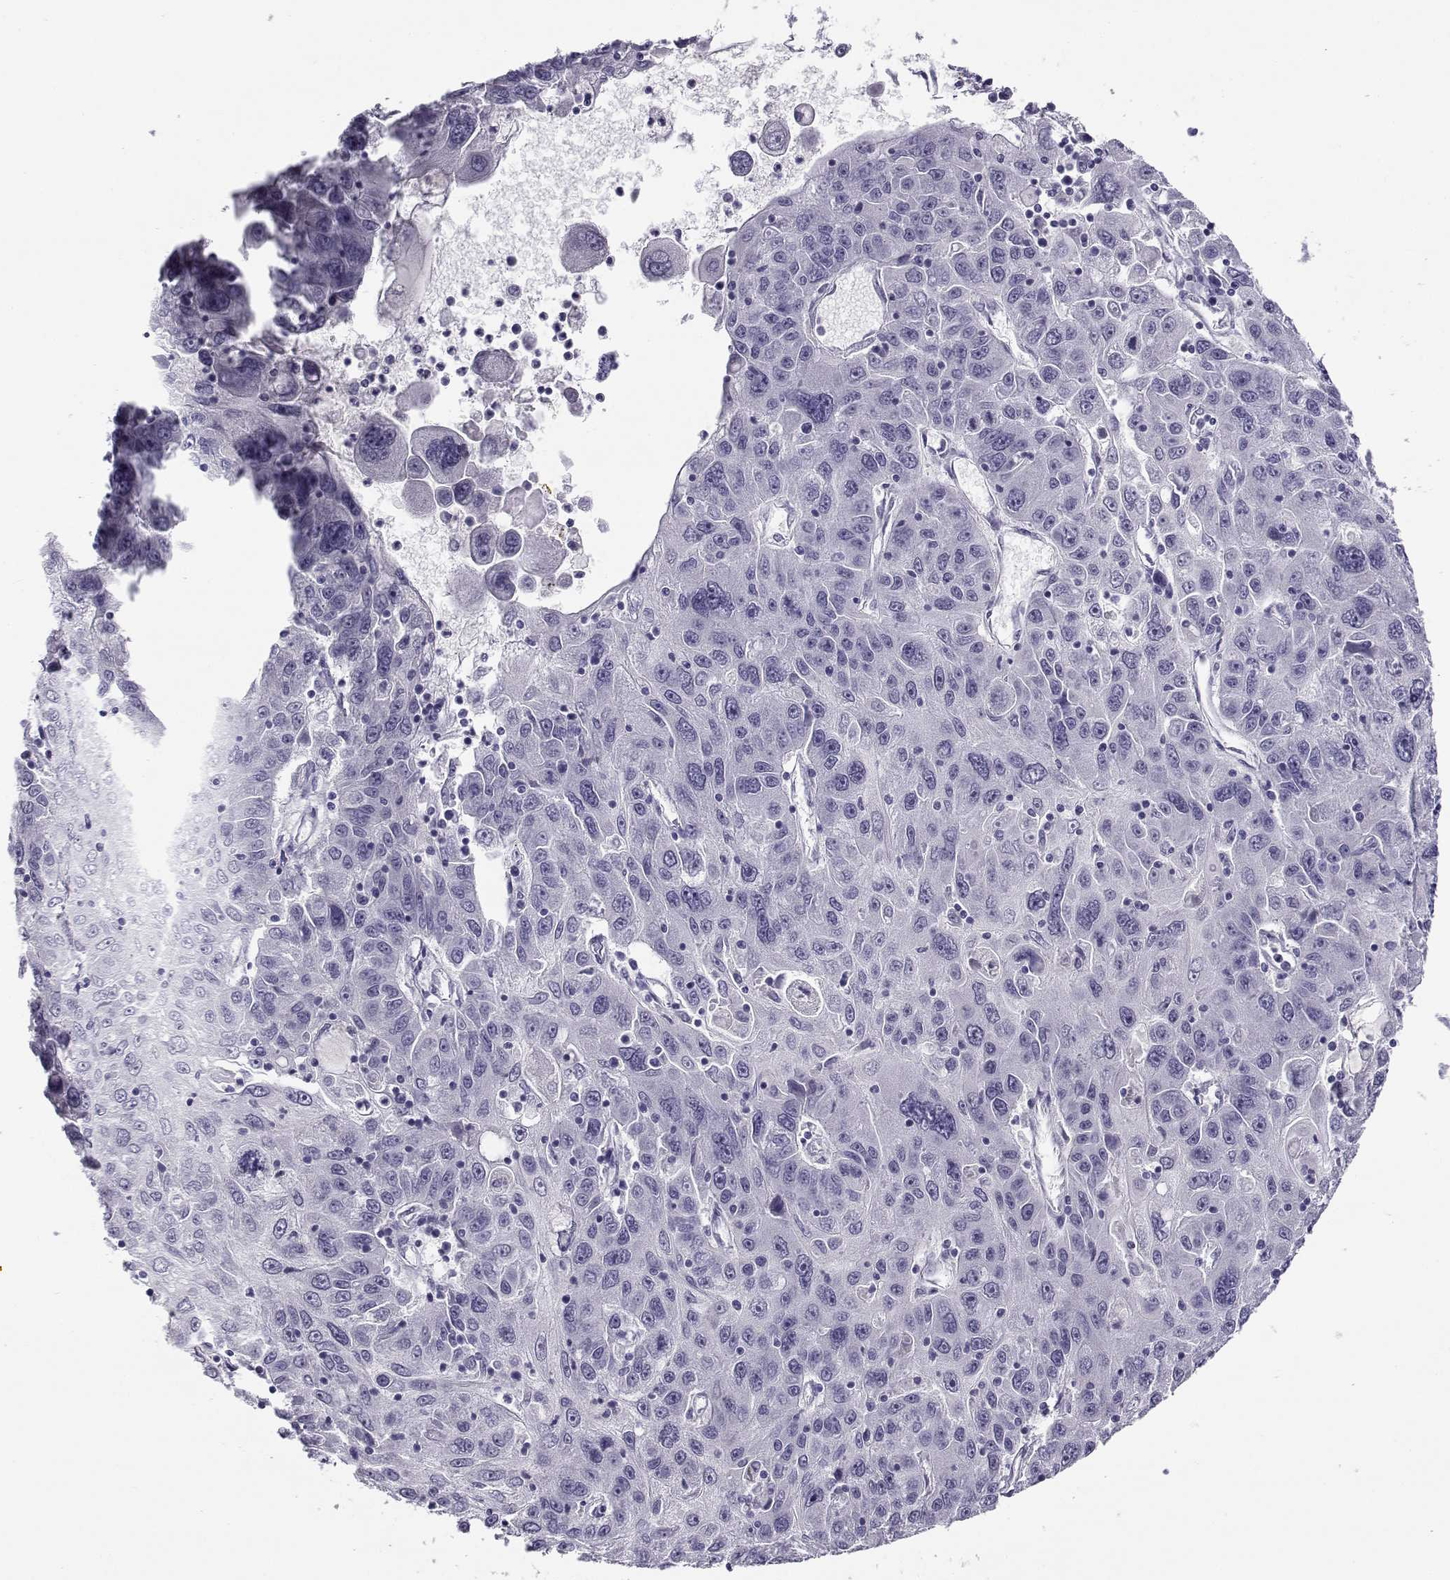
{"staining": {"intensity": "negative", "quantity": "none", "location": "none"}, "tissue": "stomach cancer", "cell_type": "Tumor cells", "image_type": "cancer", "snomed": [{"axis": "morphology", "description": "Adenocarcinoma, NOS"}, {"axis": "topography", "description": "Stomach"}], "caption": "DAB (3,3'-diaminobenzidine) immunohistochemical staining of human stomach cancer (adenocarcinoma) shows no significant positivity in tumor cells. (DAB immunohistochemistry, high magnification).", "gene": "RHOXF2", "patient": {"sex": "male", "age": 56}}